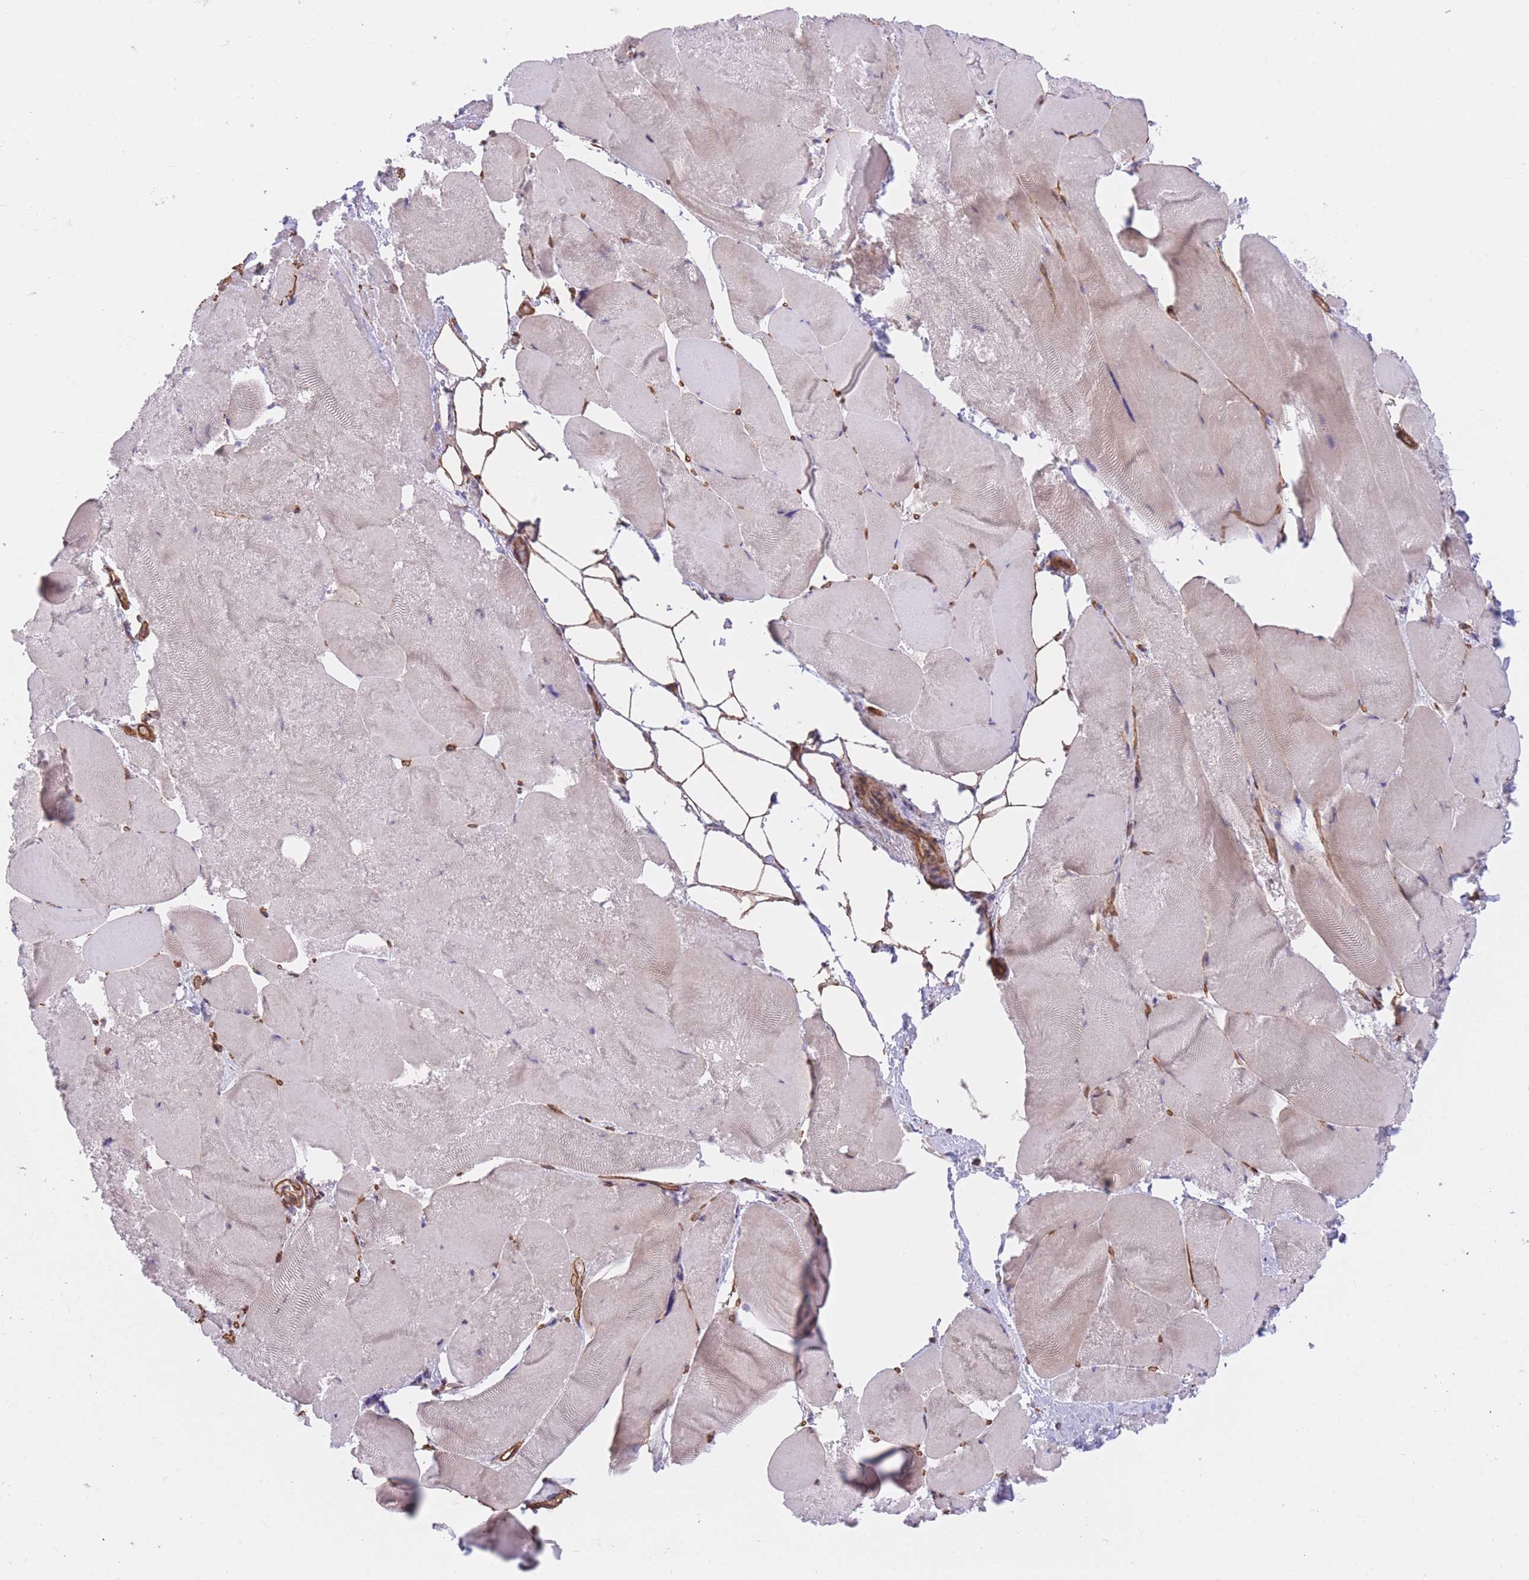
{"staining": {"intensity": "negative", "quantity": "none", "location": "none"}, "tissue": "skeletal muscle", "cell_type": "Myocytes", "image_type": "normal", "snomed": [{"axis": "morphology", "description": "Normal tissue, NOS"}, {"axis": "topography", "description": "Skeletal muscle"}], "caption": "This is an IHC histopathology image of benign skeletal muscle. There is no positivity in myocytes.", "gene": "QTRT1", "patient": {"sex": "female", "age": 64}}